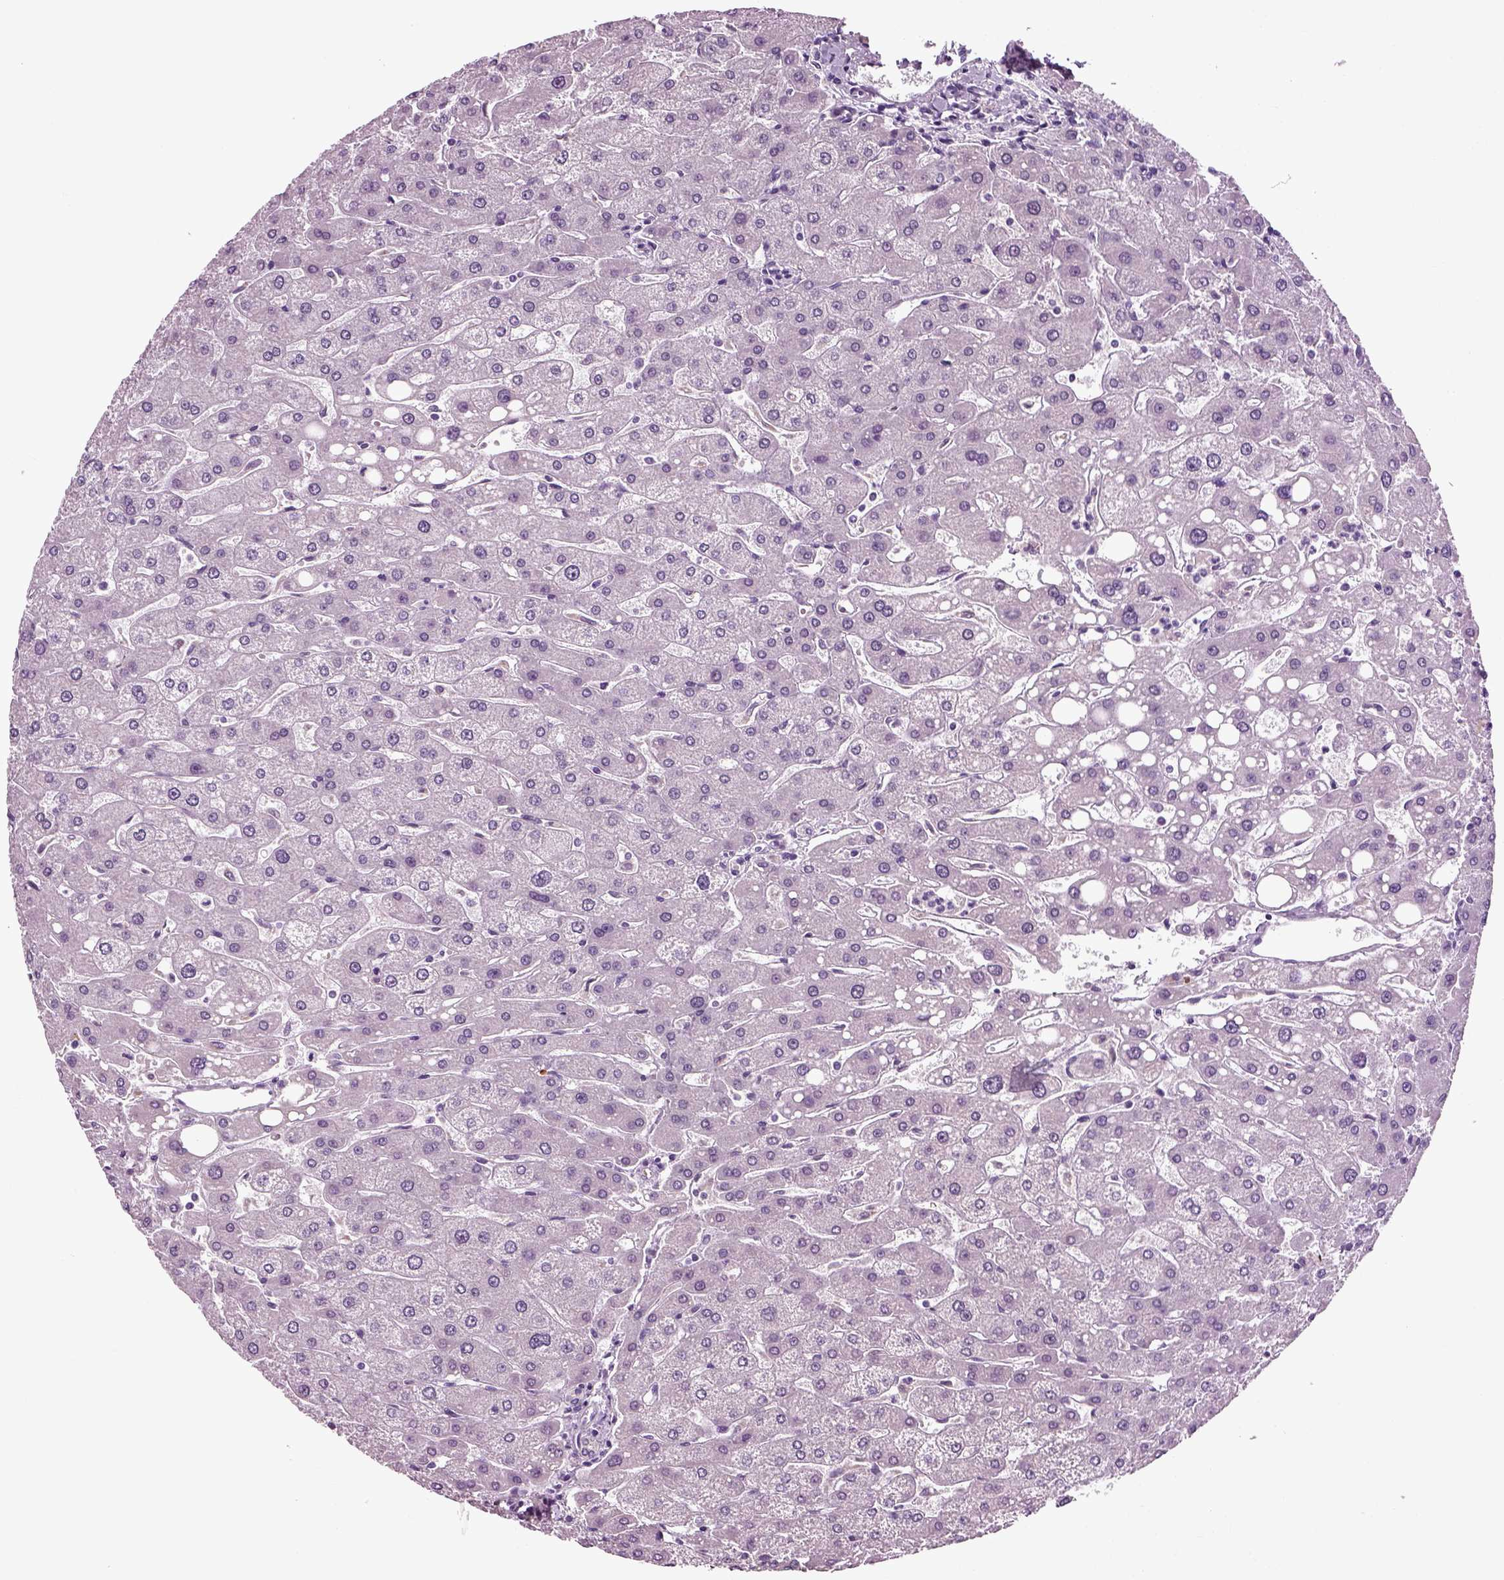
{"staining": {"intensity": "negative", "quantity": "none", "location": "none"}, "tissue": "liver", "cell_type": "Cholangiocytes", "image_type": "normal", "snomed": [{"axis": "morphology", "description": "Normal tissue, NOS"}, {"axis": "topography", "description": "Liver"}], "caption": "This photomicrograph is of benign liver stained with immunohistochemistry to label a protein in brown with the nuclei are counter-stained blue. There is no positivity in cholangiocytes. (DAB (3,3'-diaminobenzidine) immunohistochemistry visualized using brightfield microscopy, high magnification).", "gene": "SPATA17", "patient": {"sex": "male", "age": 67}}